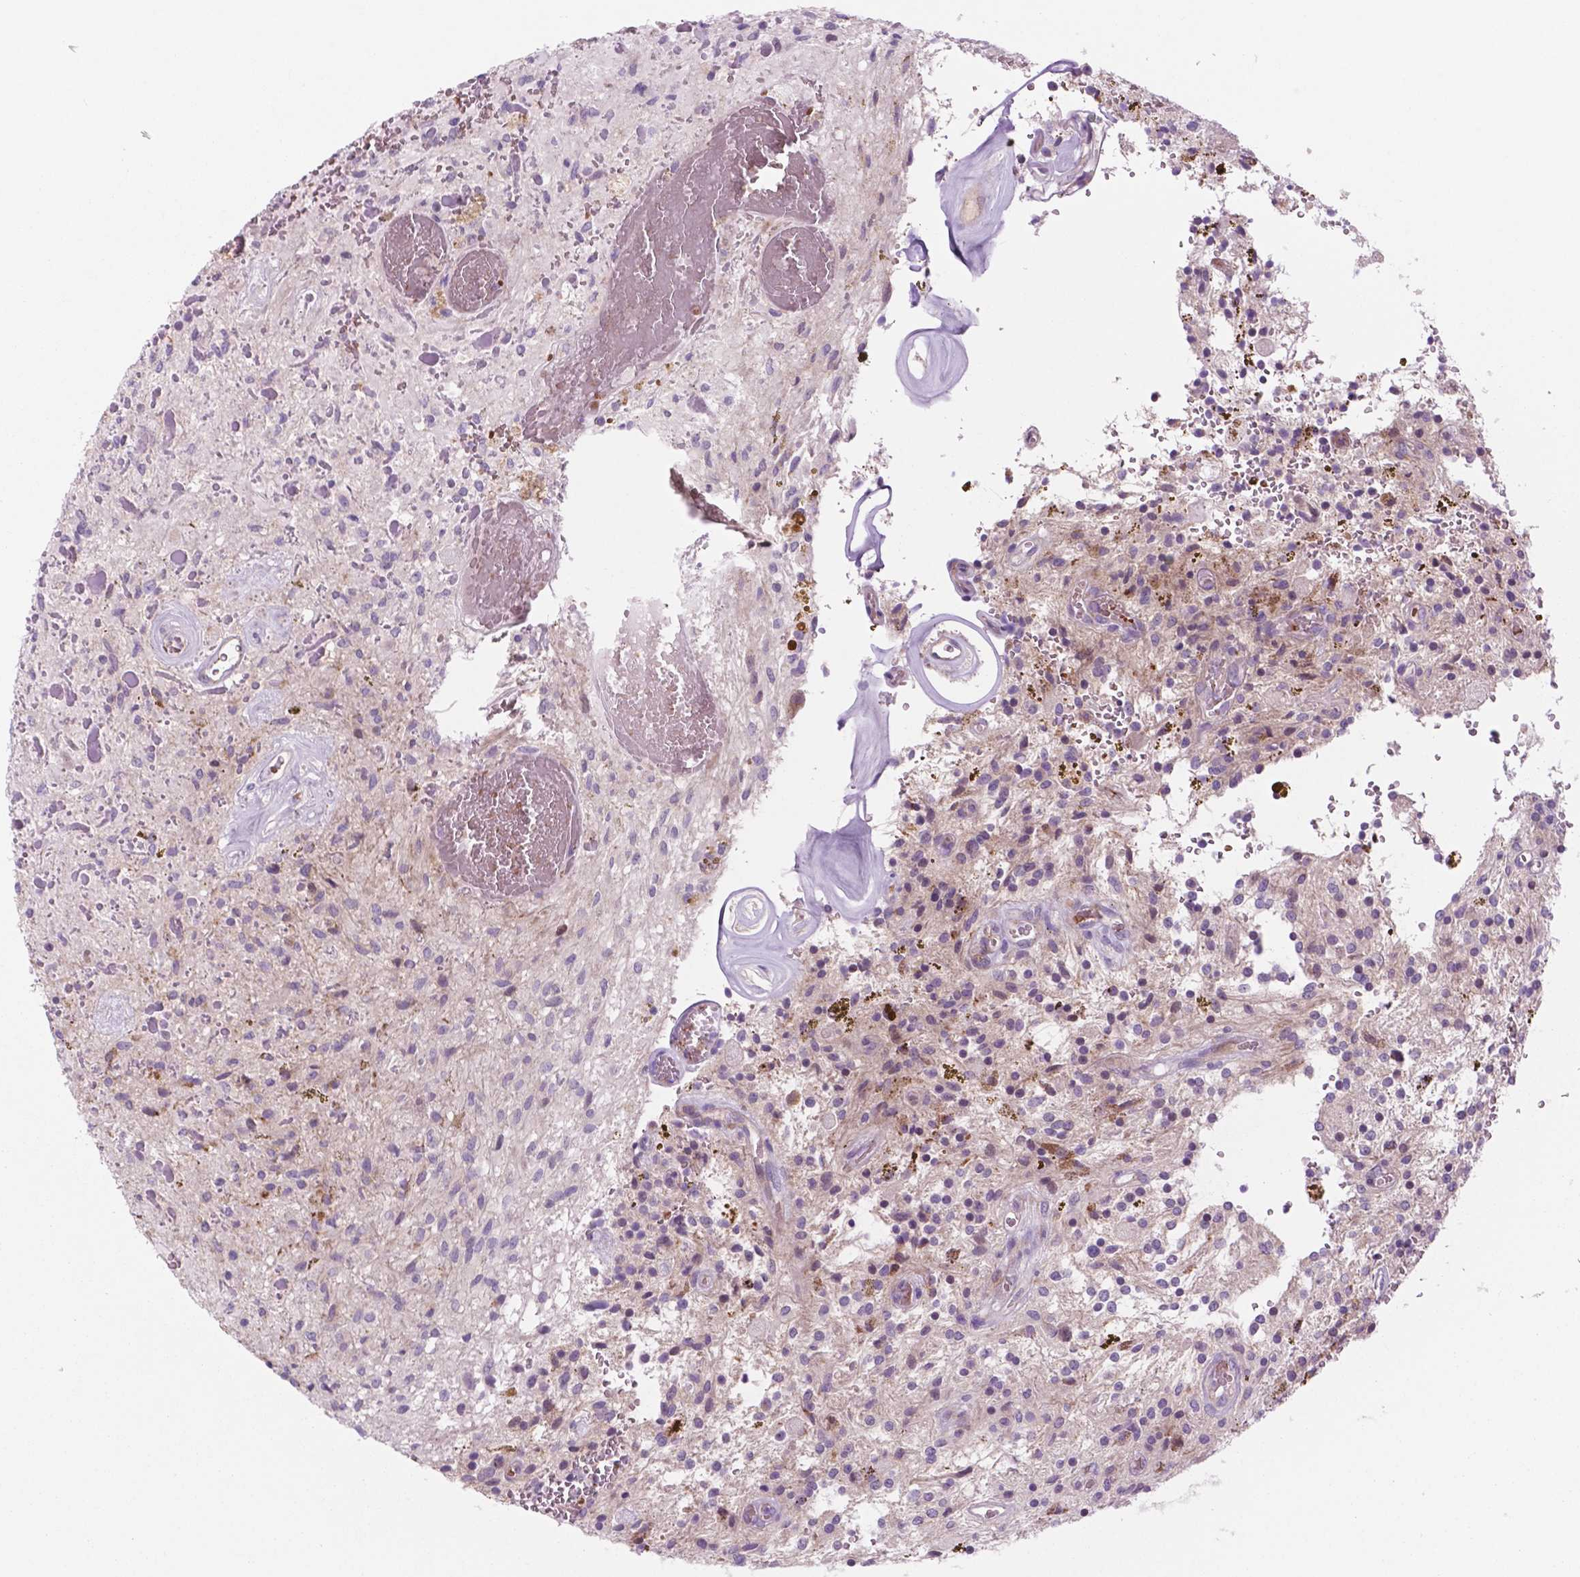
{"staining": {"intensity": "negative", "quantity": "none", "location": "none"}, "tissue": "glioma", "cell_type": "Tumor cells", "image_type": "cancer", "snomed": [{"axis": "morphology", "description": "Glioma, malignant, Low grade"}, {"axis": "topography", "description": "Cerebellum"}], "caption": "An immunohistochemistry (IHC) photomicrograph of low-grade glioma (malignant) is shown. There is no staining in tumor cells of low-grade glioma (malignant). The staining is performed using DAB brown chromogen with nuclei counter-stained in using hematoxylin.", "gene": "RND3", "patient": {"sex": "female", "age": 14}}